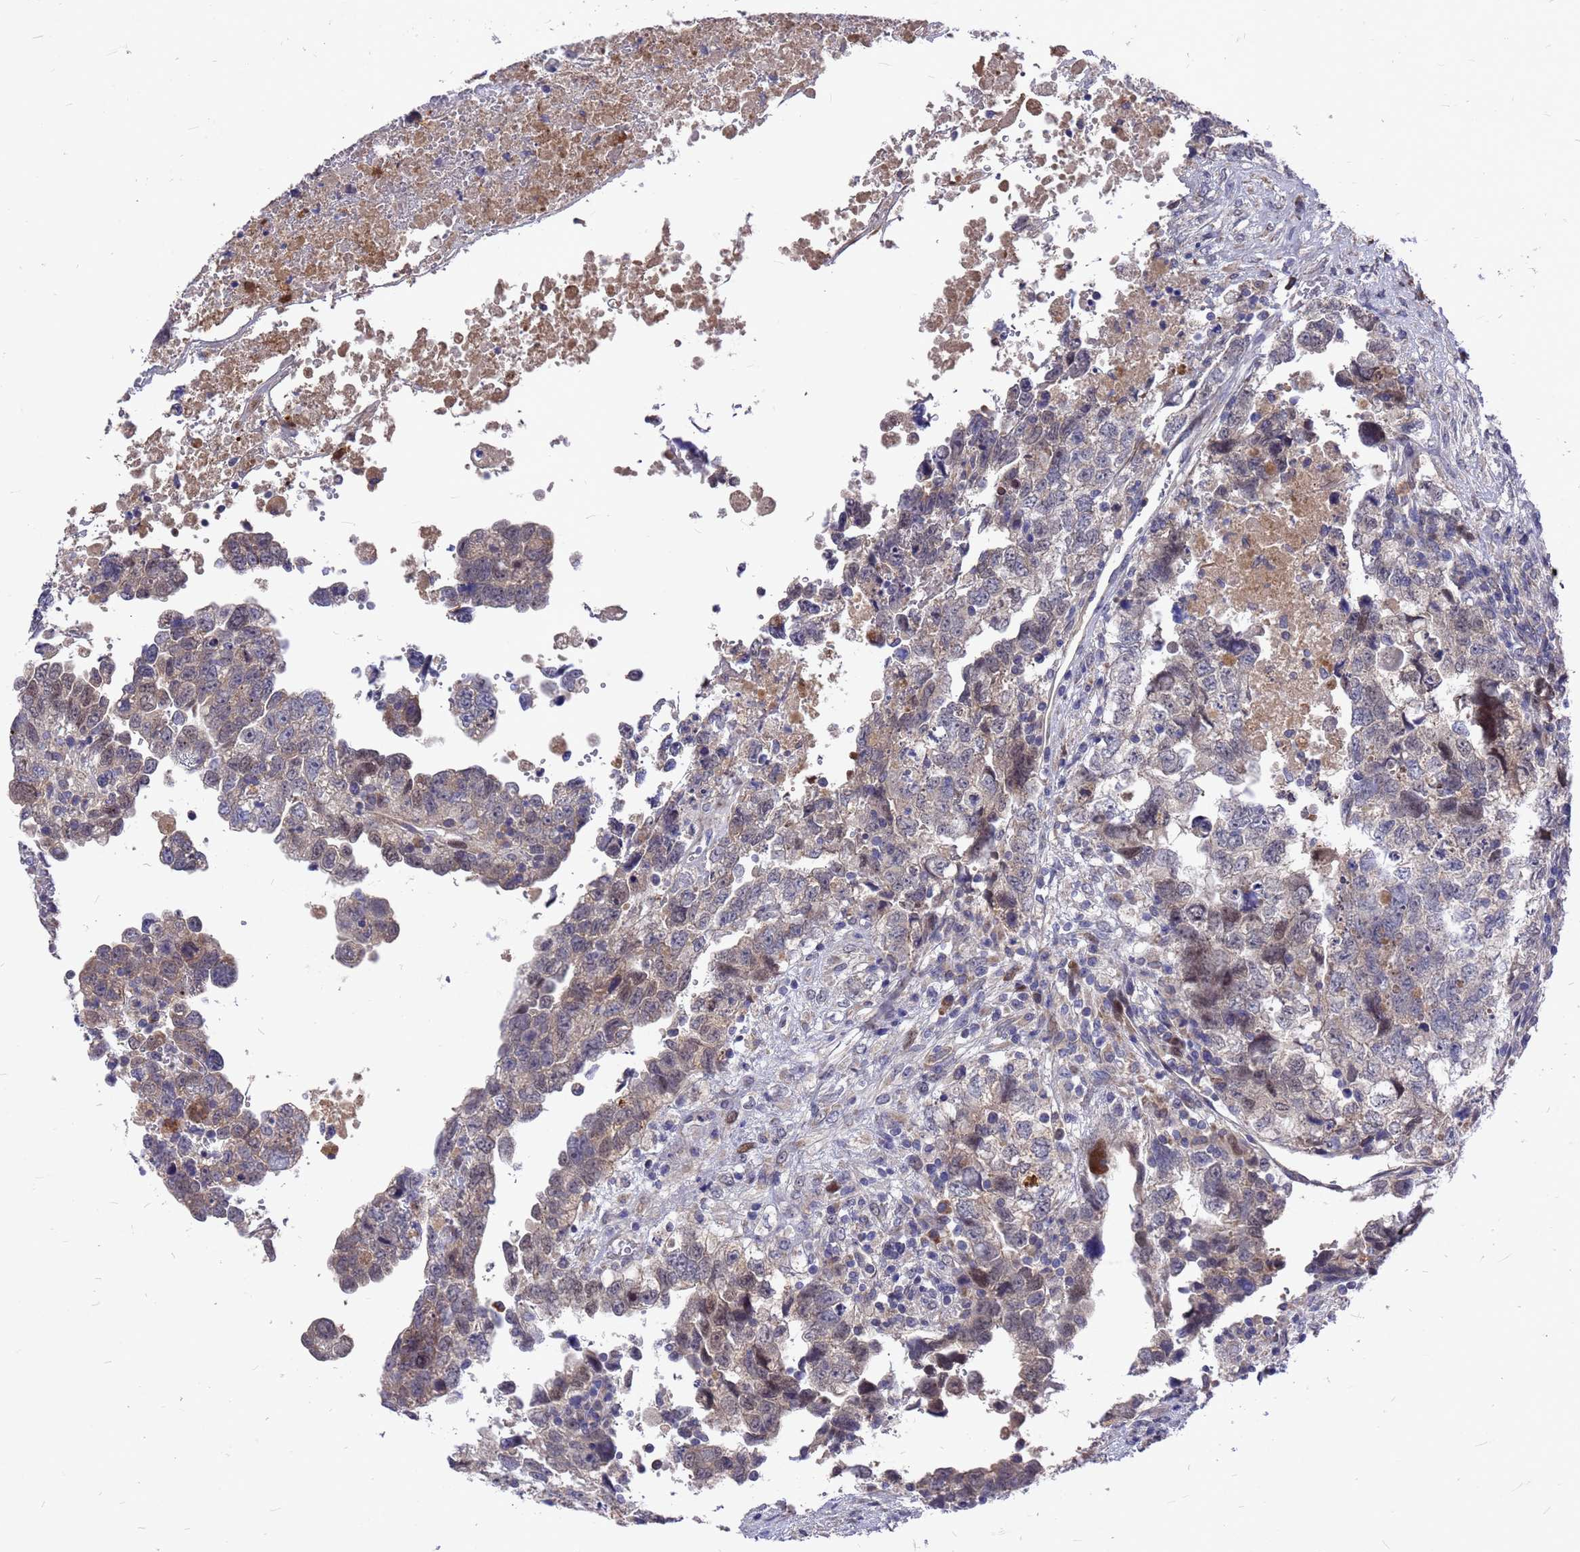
{"staining": {"intensity": "negative", "quantity": "none", "location": "none"}, "tissue": "testis cancer", "cell_type": "Tumor cells", "image_type": "cancer", "snomed": [{"axis": "morphology", "description": "Carcinoma, Embryonal, NOS"}, {"axis": "topography", "description": "Testis"}], "caption": "This is an IHC histopathology image of human testis cancer (embryonal carcinoma). There is no positivity in tumor cells.", "gene": "ZNF717", "patient": {"sex": "male", "age": 37}}